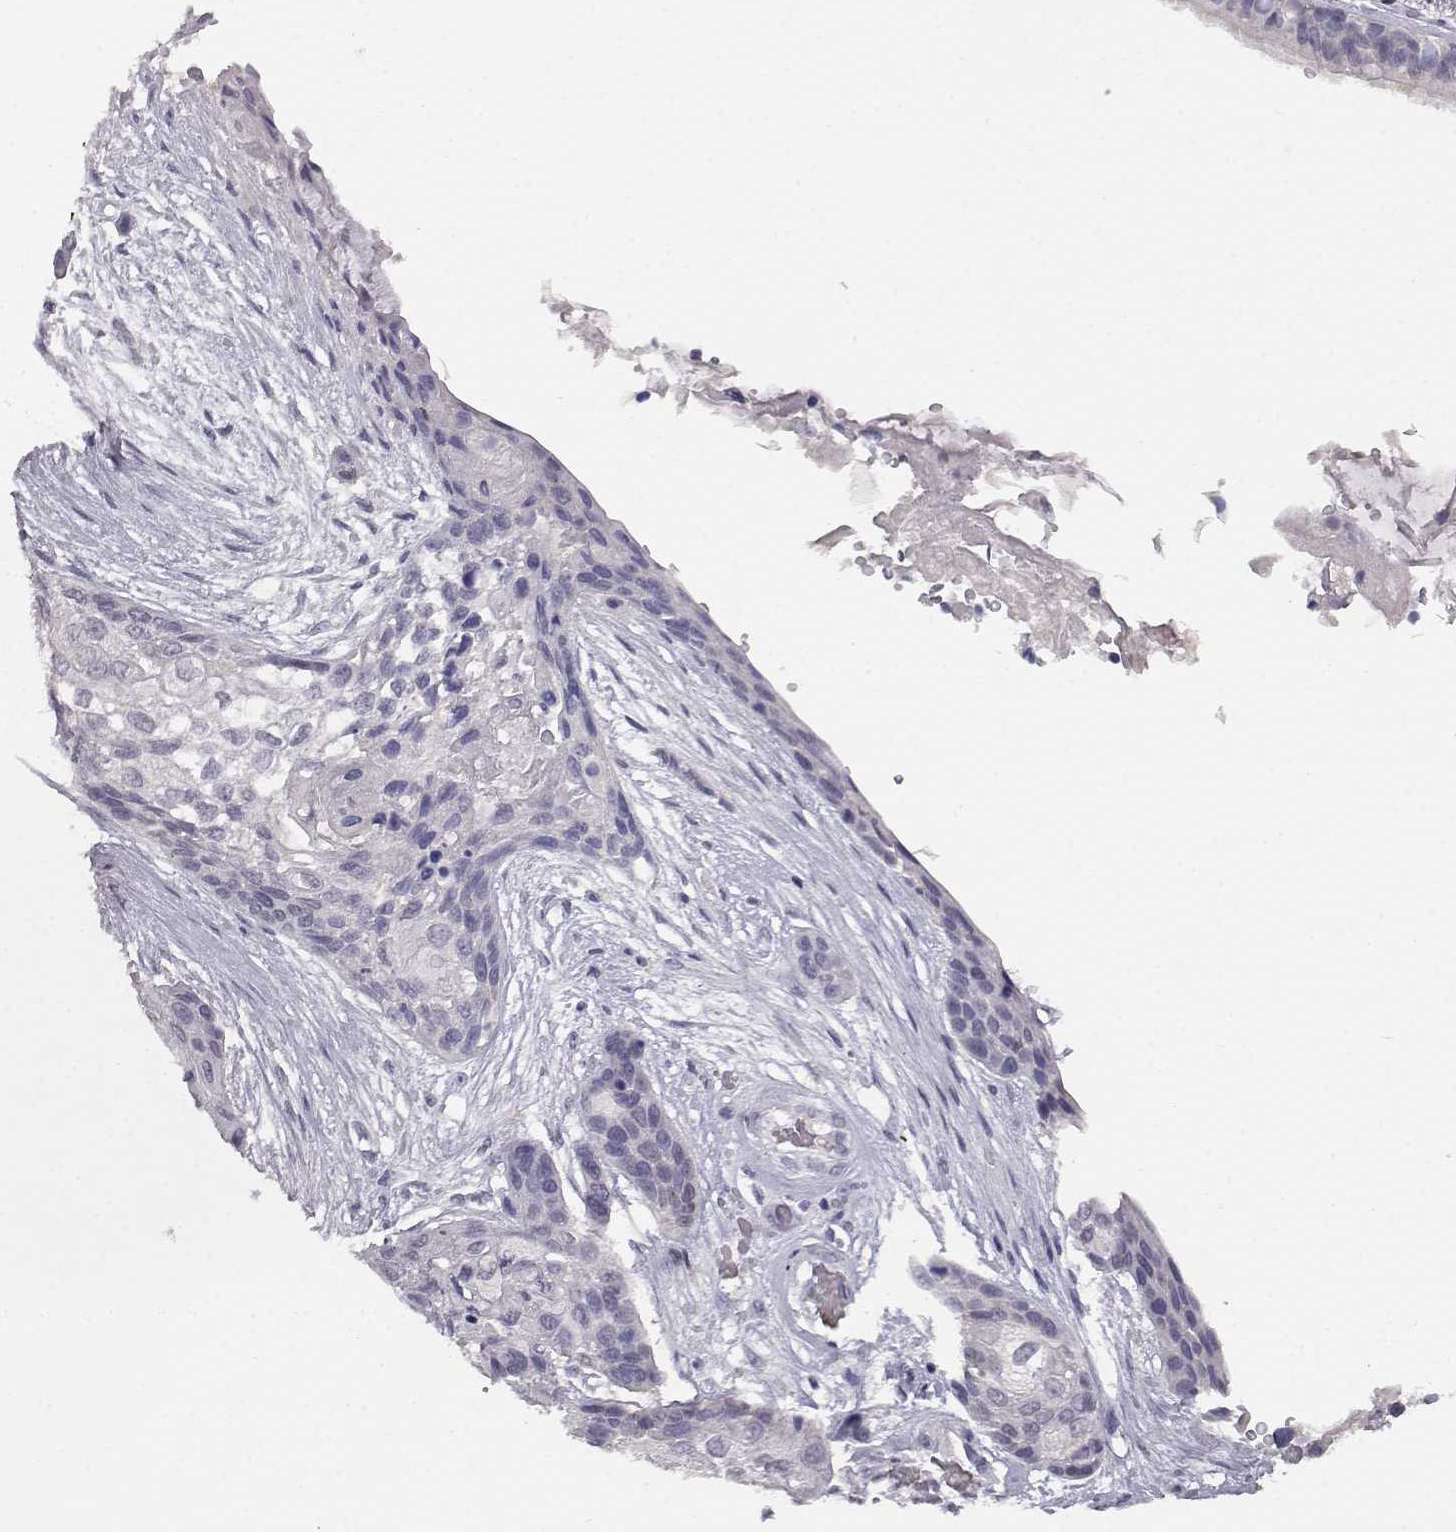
{"staining": {"intensity": "negative", "quantity": "none", "location": "none"}, "tissue": "lung cancer", "cell_type": "Tumor cells", "image_type": "cancer", "snomed": [{"axis": "morphology", "description": "Squamous cell carcinoma, NOS"}, {"axis": "topography", "description": "Lung"}], "caption": "Immunohistochemistry of lung squamous cell carcinoma demonstrates no expression in tumor cells.", "gene": "AKR1B1", "patient": {"sex": "male", "age": 69}}